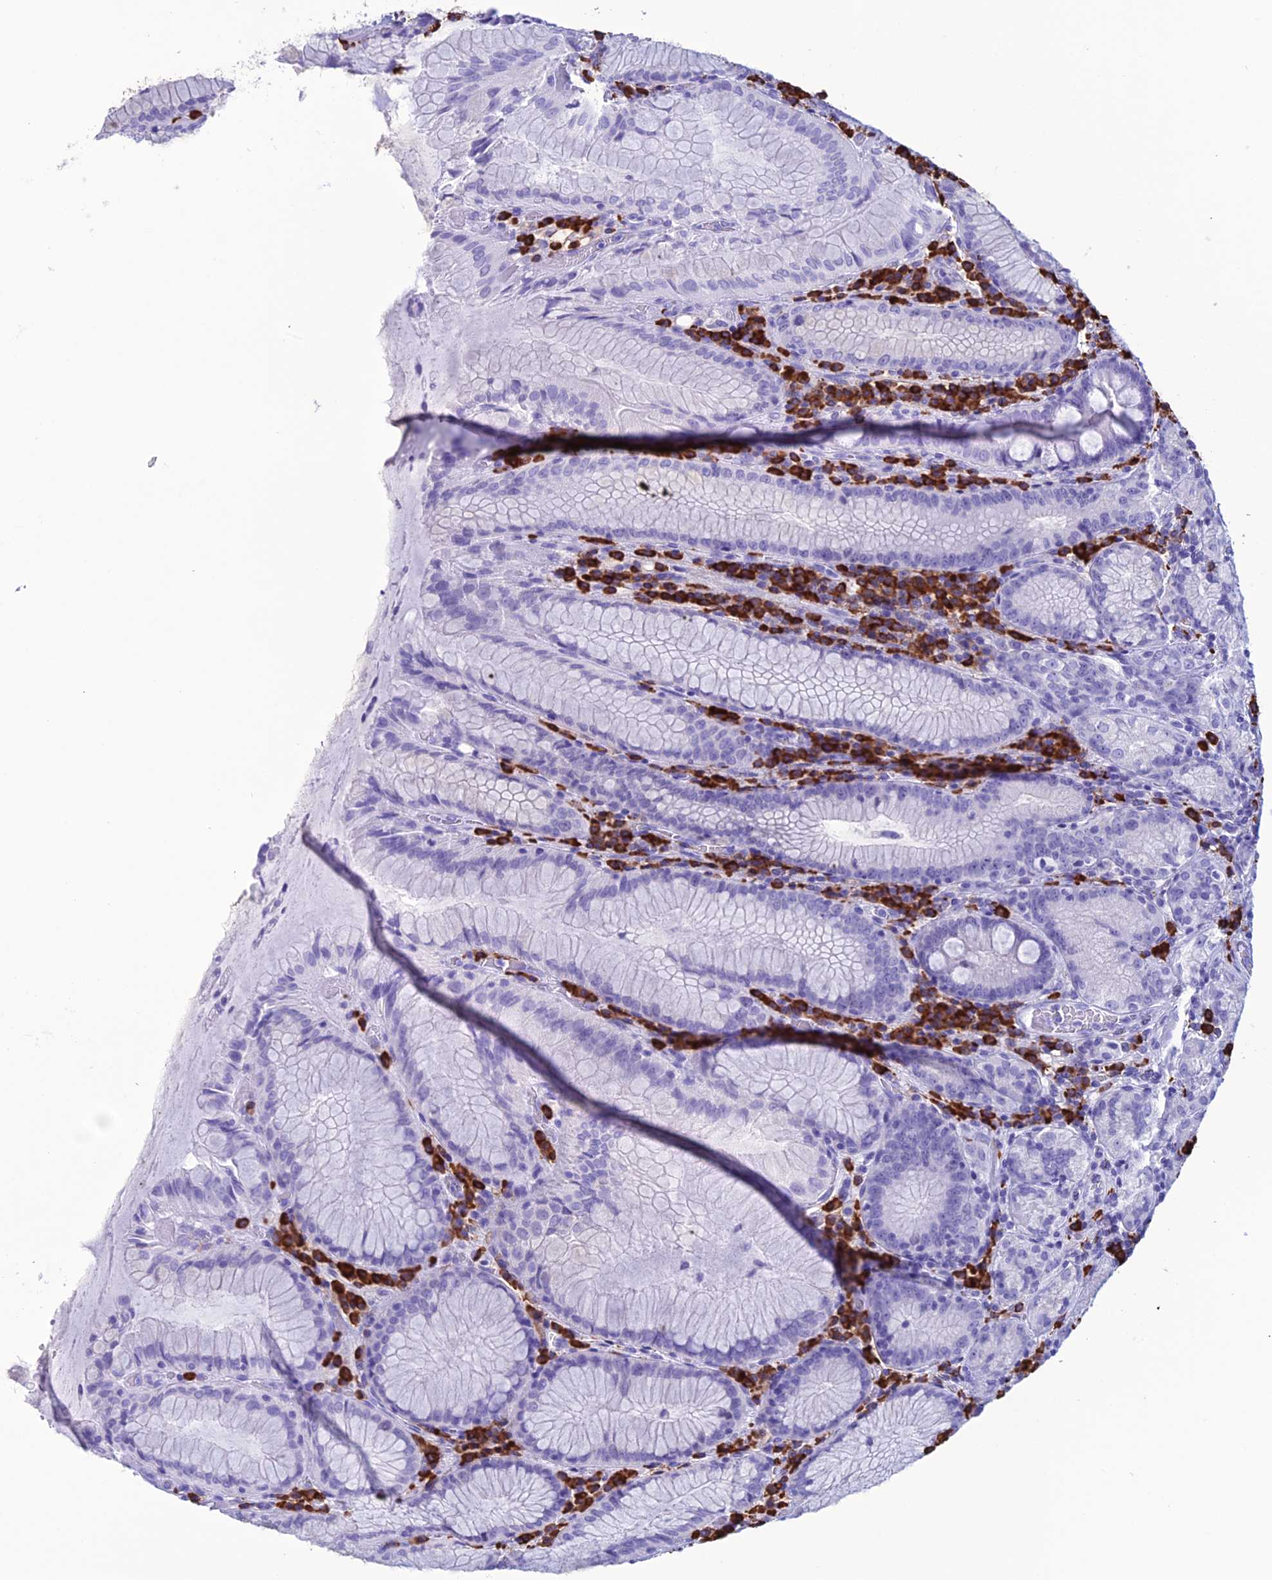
{"staining": {"intensity": "negative", "quantity": "none", "location": "none"}, "tissue": "stomach", "cell_type": "Glandular cells", "image_type": "normal", "snomed": [{"axis": "morphology", "description": "Normal tissue, NOS"}, {"axis": "topography", "description": "Stomach, upper"}, {"axis": "topography", "description": "Stomach, lower"}], "caption": "This is a micrograph of immunohistochemistry (IHC) staining of normal stomach, which shows no staining in glandular cells. (DAB (3,3'-diaminobenzidine) immunohistochemistry visualized using brightfield microscopy, high magnification).", "gene": "MZB1", "patient": {"sex": "female", "age": 76}}